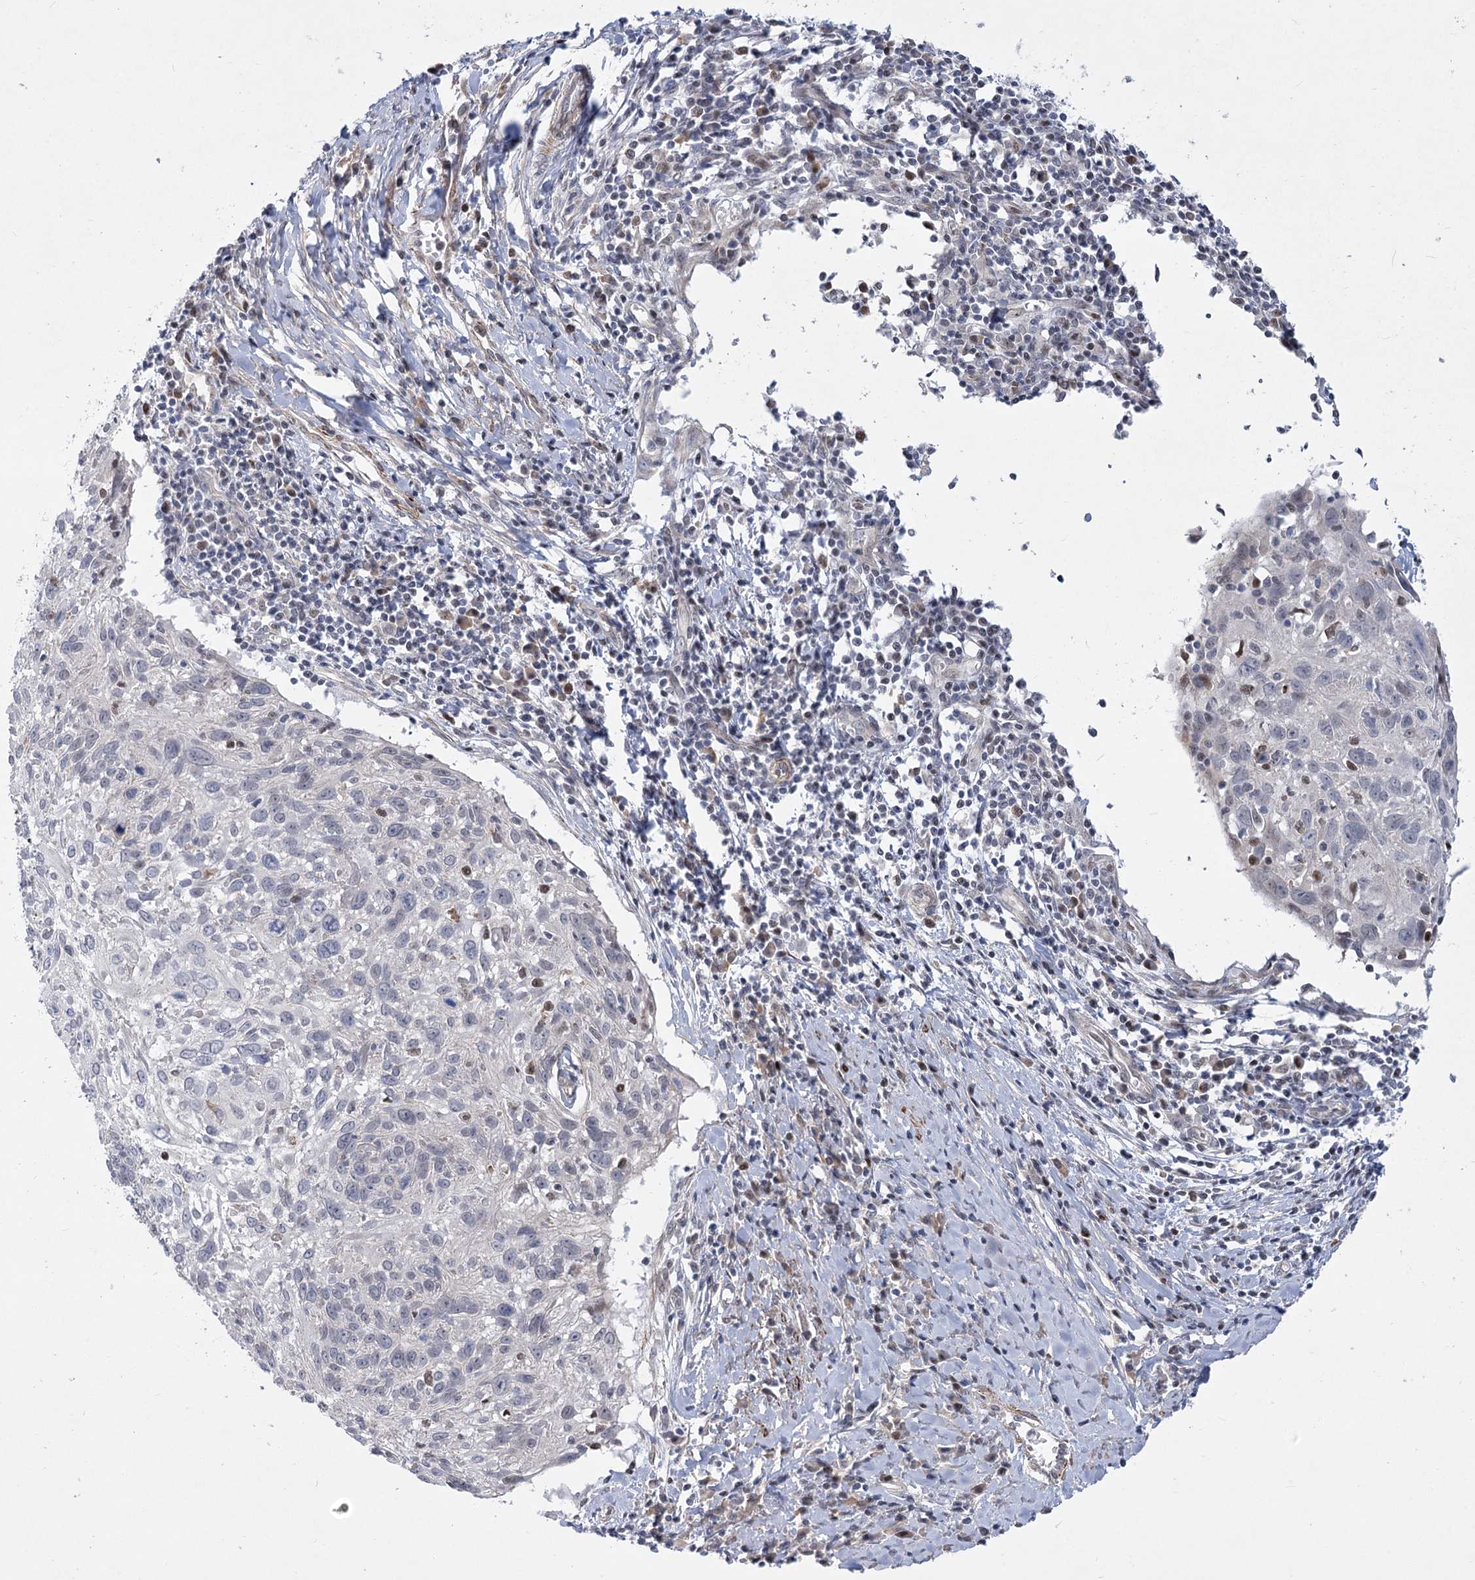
{"staining": {"intensity": "negative", "quantity": "none", "location": "none"}, "tissue": "cervical cancer", "cell_type": "Tumor cells", "image_type": "cancer", "snomed": [{"axis": "morphology", "description": "Squamous cell carcinoma, NOS"}, {"axis": "topography", "description": "Cervix"}], "caption": "Tumor cells are negative for brown protein staining in cervical squamous cell carcinoma.", "gene": "ARSI", "patient": {"sex": "female", "age": 51}}